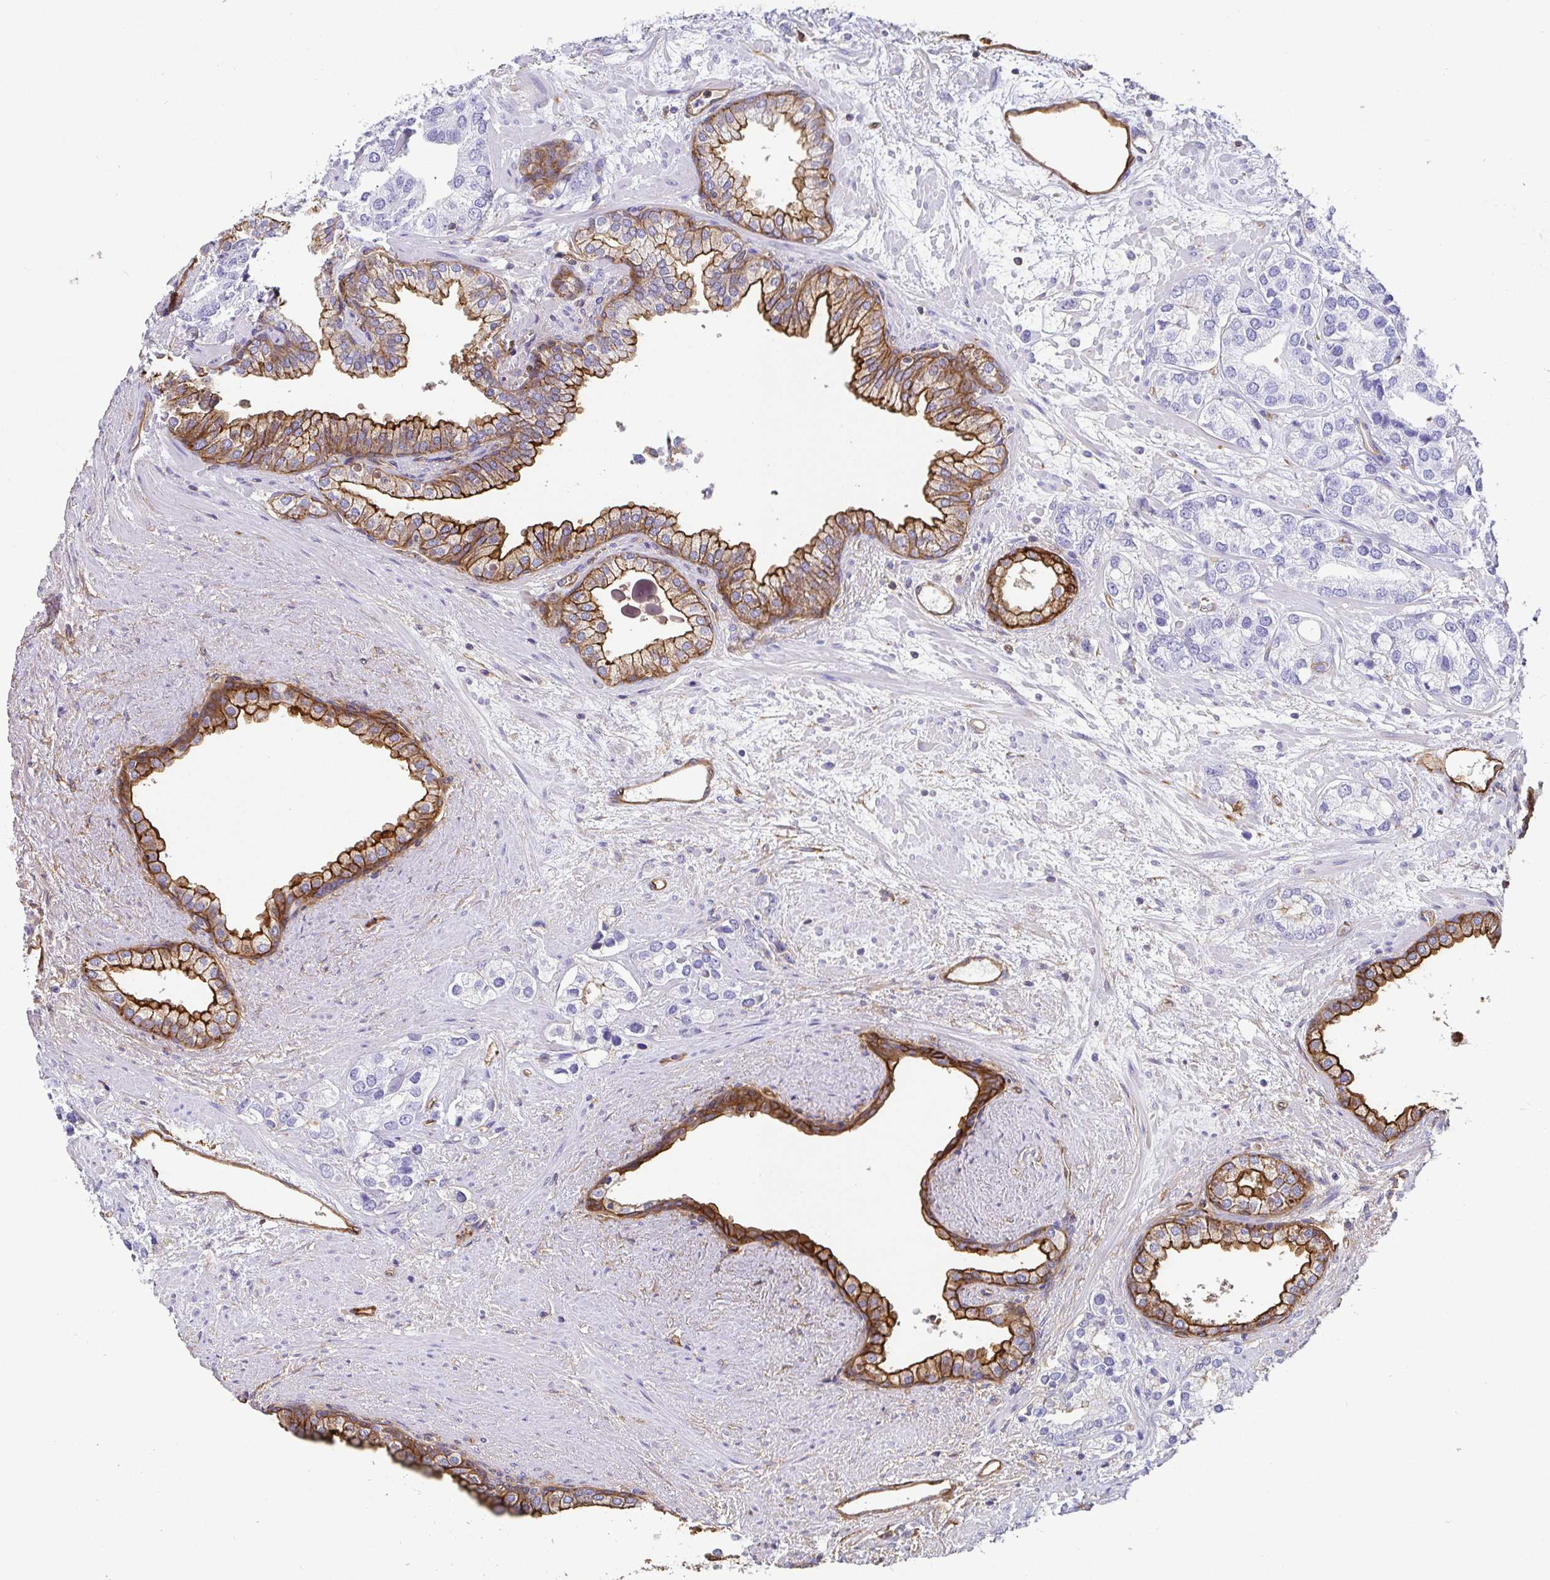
{"staining": {"intensity": "negative", "quantity": "none", "location": "none"}, "tissue": "prostate cancer", "cell_type": "Tumor cells", "image_type": "cancer", "snomed": [{"axis": "morphology", "description": "Adenocarcinoma, High grade"}, {"axis": "topography", "description": "Prostate"}], "caption": "Immunohistochemistry photomicrograph of high-grade adenocarcinoma (prostate) stained for a protein (brown), which shows no staining in tumor cells.", "gene": "ANXA2", "patient": {"sex": "male", "age": 58}}